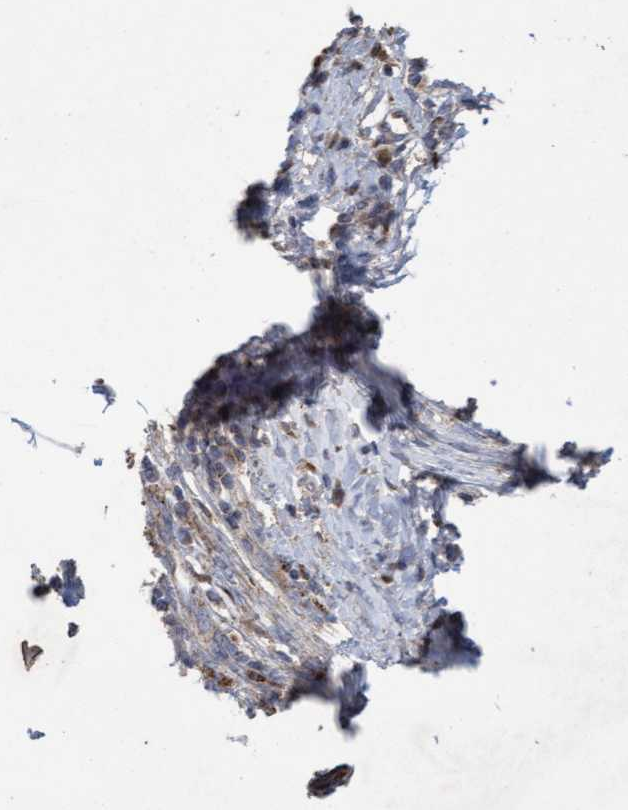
{"staining": {"intensity": "moderate", "quantity": ">75%", "location": "cytoplasmic/membranous"}, "tissue": "cervical cancer", "cell_type": "Tumor cells", "image_type": "cancer", "snomed": [{"axis": "morphology", "description": "Adenocarcinoma, NOS"}, {"axis": "topography", "description": "Cervix"}], "caption": "Protein expression analysis of human cervical cancer (adenocarcinoma) reveals moderate cytoplasmic/membranous positivity in about >75% of tumor cells. (brown staining indicates protein expression, while blue staining denotes nuclei).", "gene": "ATPAF2", "patient": {"sex": "female", "age": 44}}